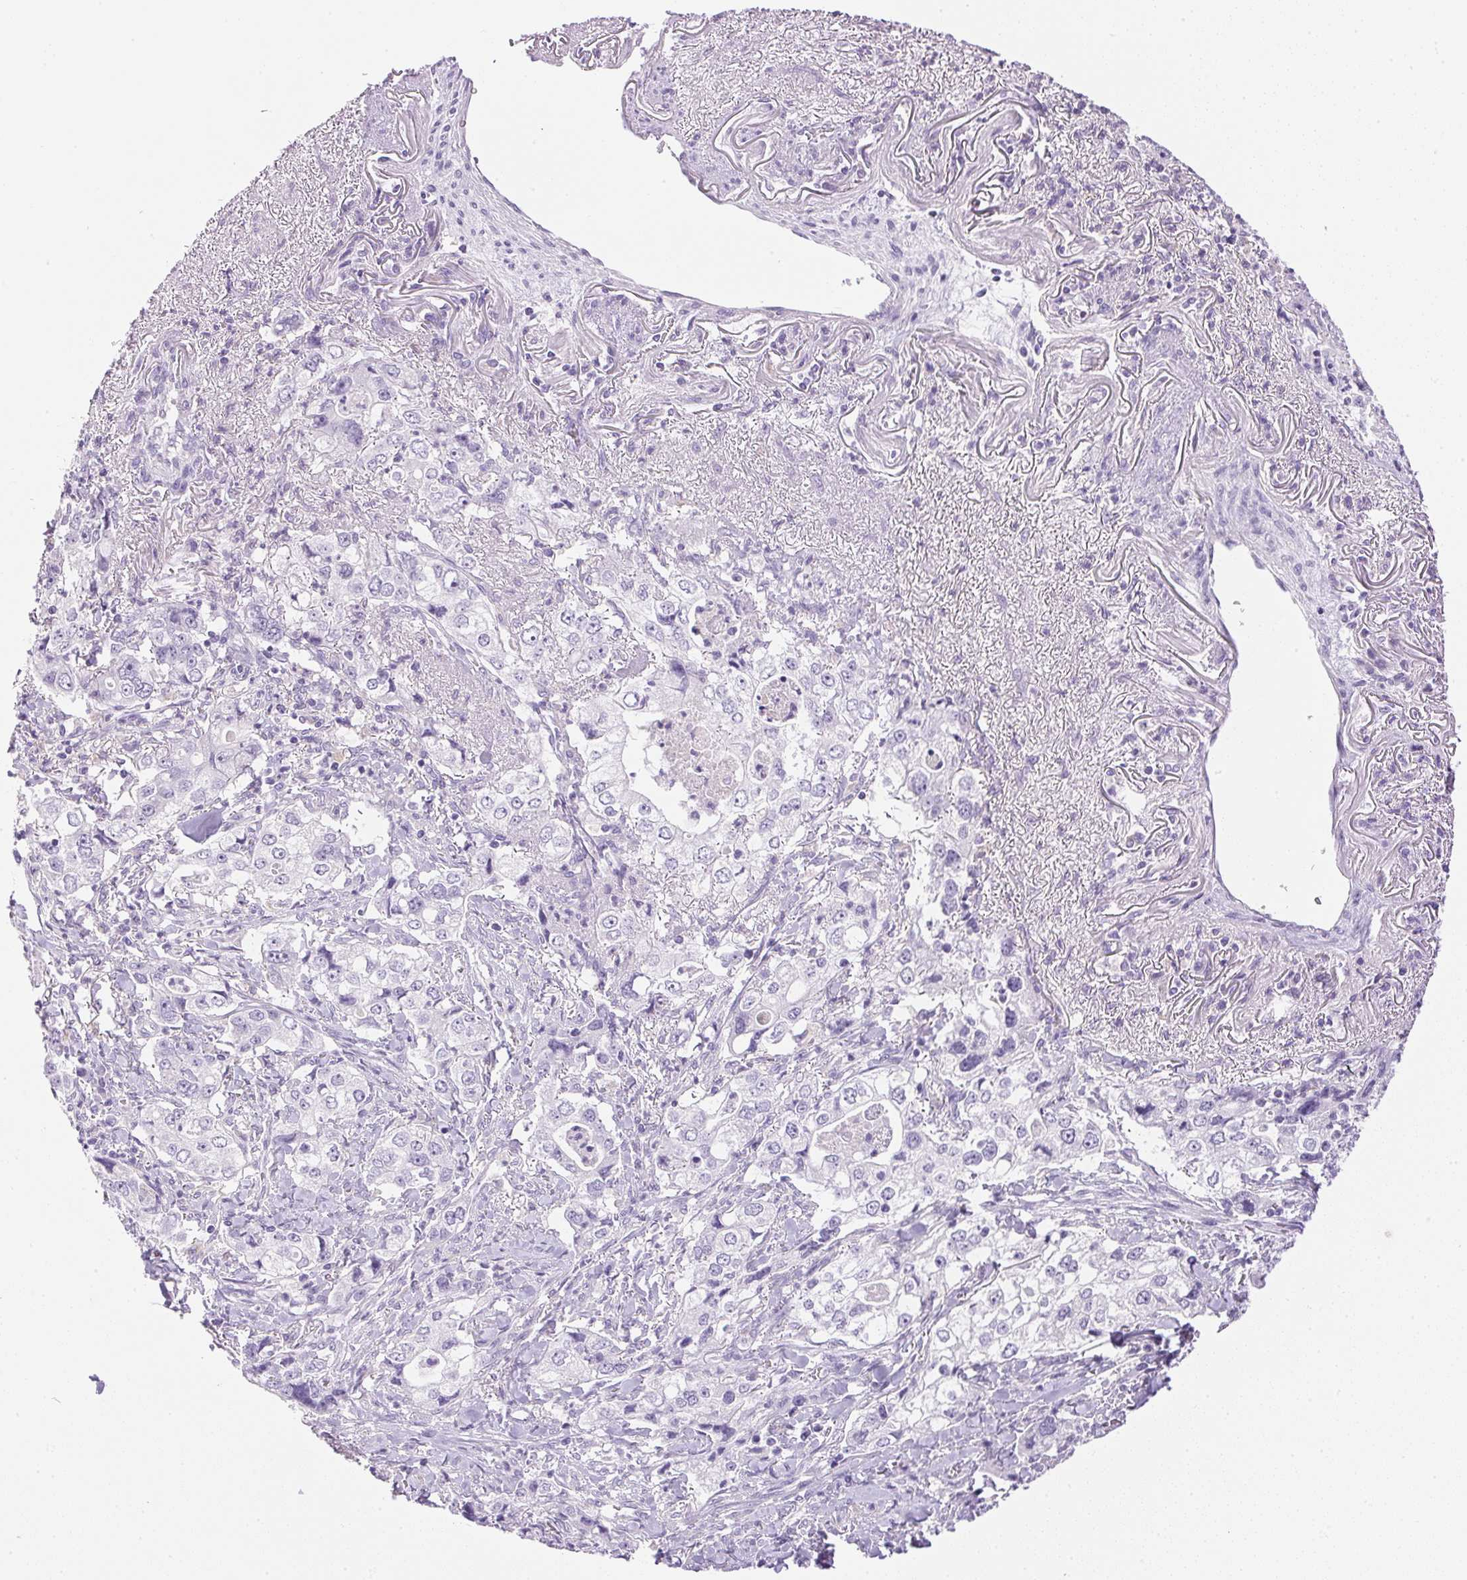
{"staining": {"intensity": "negative", "quantity": "none", "location": "none"}, "tissue": "stomach cancer", "cell_type": "Tumor cells", "image_type": "cancer", "snomed": [{"axis": "morphology", "description": "Adenocarcinoma, NOS"}, {"axis": "topography", "description": "Stomach, upper"}], "caption": "The immunohistochemistry image has no significant positivity in tumor cells of stomach cancer (adenocarcinoma) tissue. (Immunohistochemistry, brightfield microscopy, high magnification).", "gene": "ATP6V1G3", "patient": {"sex": "male", "age": 75}}